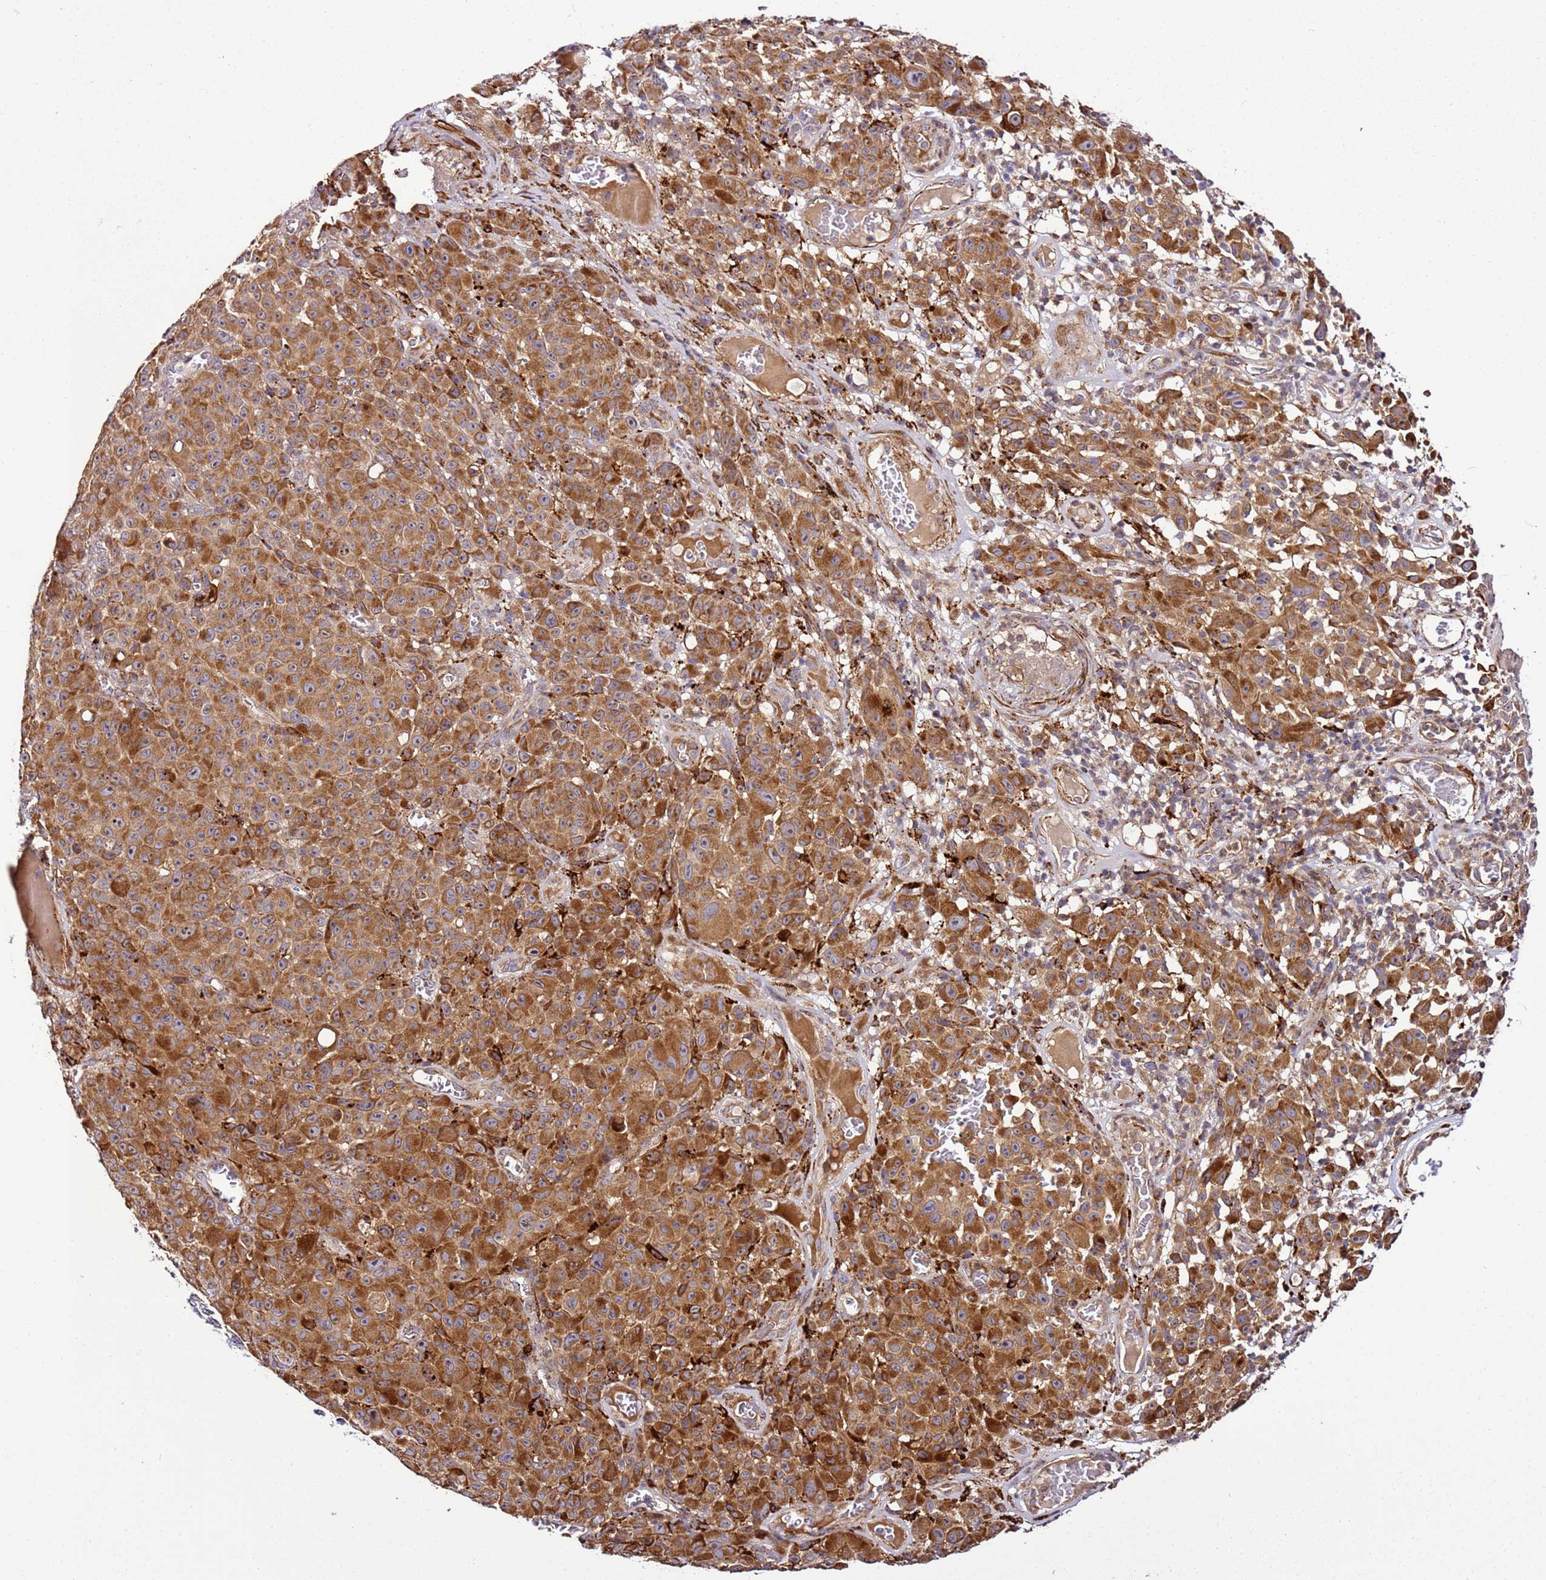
{"staining": {"intensity": "strong", "quantity": ">75%", "location": "cytoplasmic/membranous"}, "tissue": "melanoma", "cell_type": "Tumor cells", "image_type": "cancer", "snomed": [{"axis": "morphology", "description": "Malignant melanoma, NOS"}, {"axis": "topography", "description": "Skin"}], "caption": "An image showing strong cytoplasmic/membranous positivity in about >75% of tumor cells in malignant melanoma, as visualized by brown immunohistochemical staining.", "gene": "PVRIG", "patient": {"sex": "female", "age": 82}}